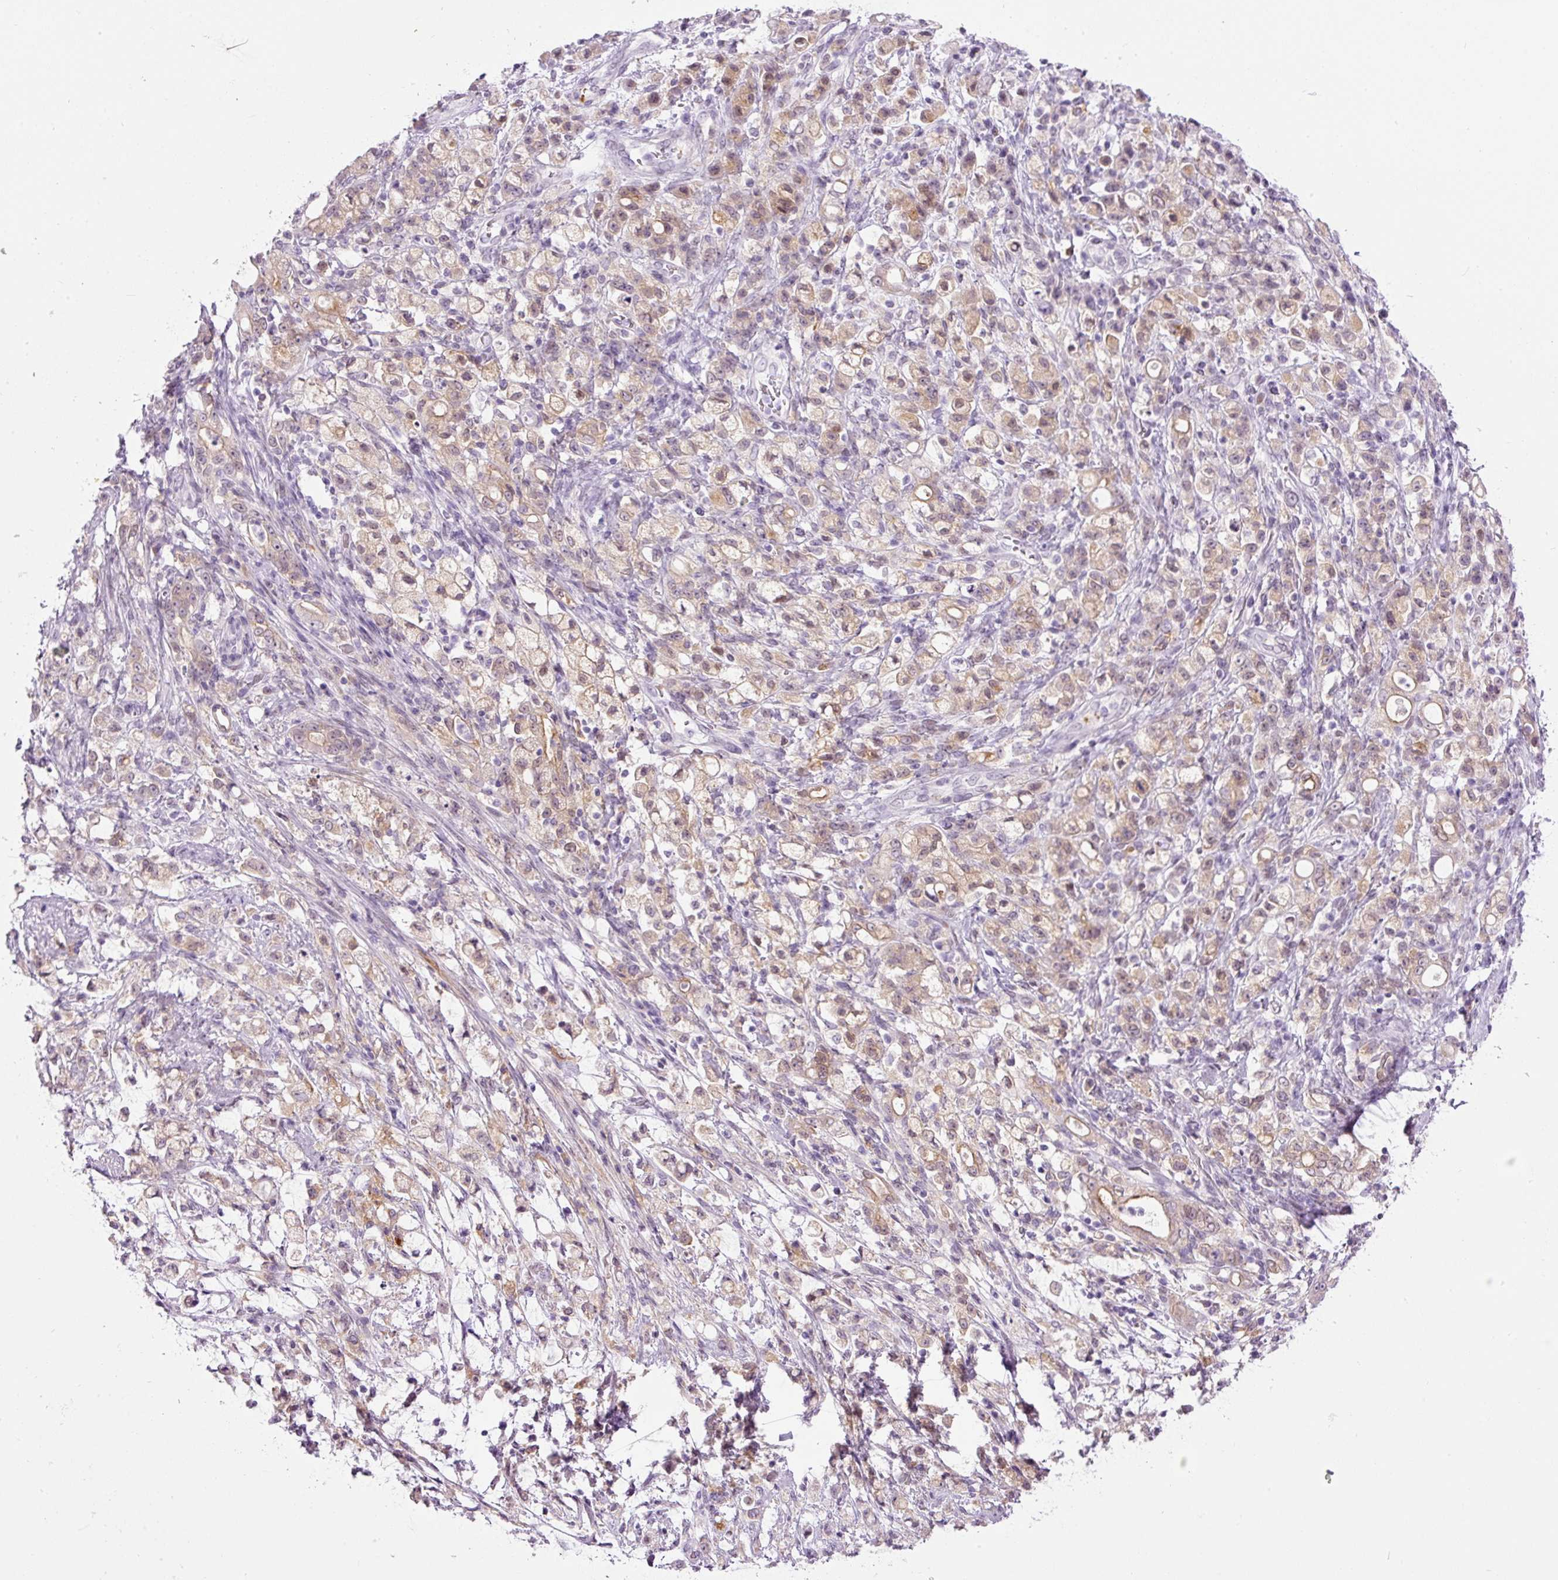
{"staining": {"intensity": "weak", "quantity": ">75%", "location": "cytoplasmic/membranous,nuclear"}, "tissue": "stomach cancer", "cell_type": "Tumor cells", "image_type": "cancer", "snomed": [{"axis": "morphology", "description": "Adenocarcinoma, NOS"}, {"axis": "topography", "description": "Stomach"}], "caption": "About >75% of tumor cells in stomach cancer display weak cytoplasmic/membranous and nuclear protein expression as visualized by brown immunohistochemical staining.", "gene": "SRC", "patient": {"sex": "female", "age": 60}}